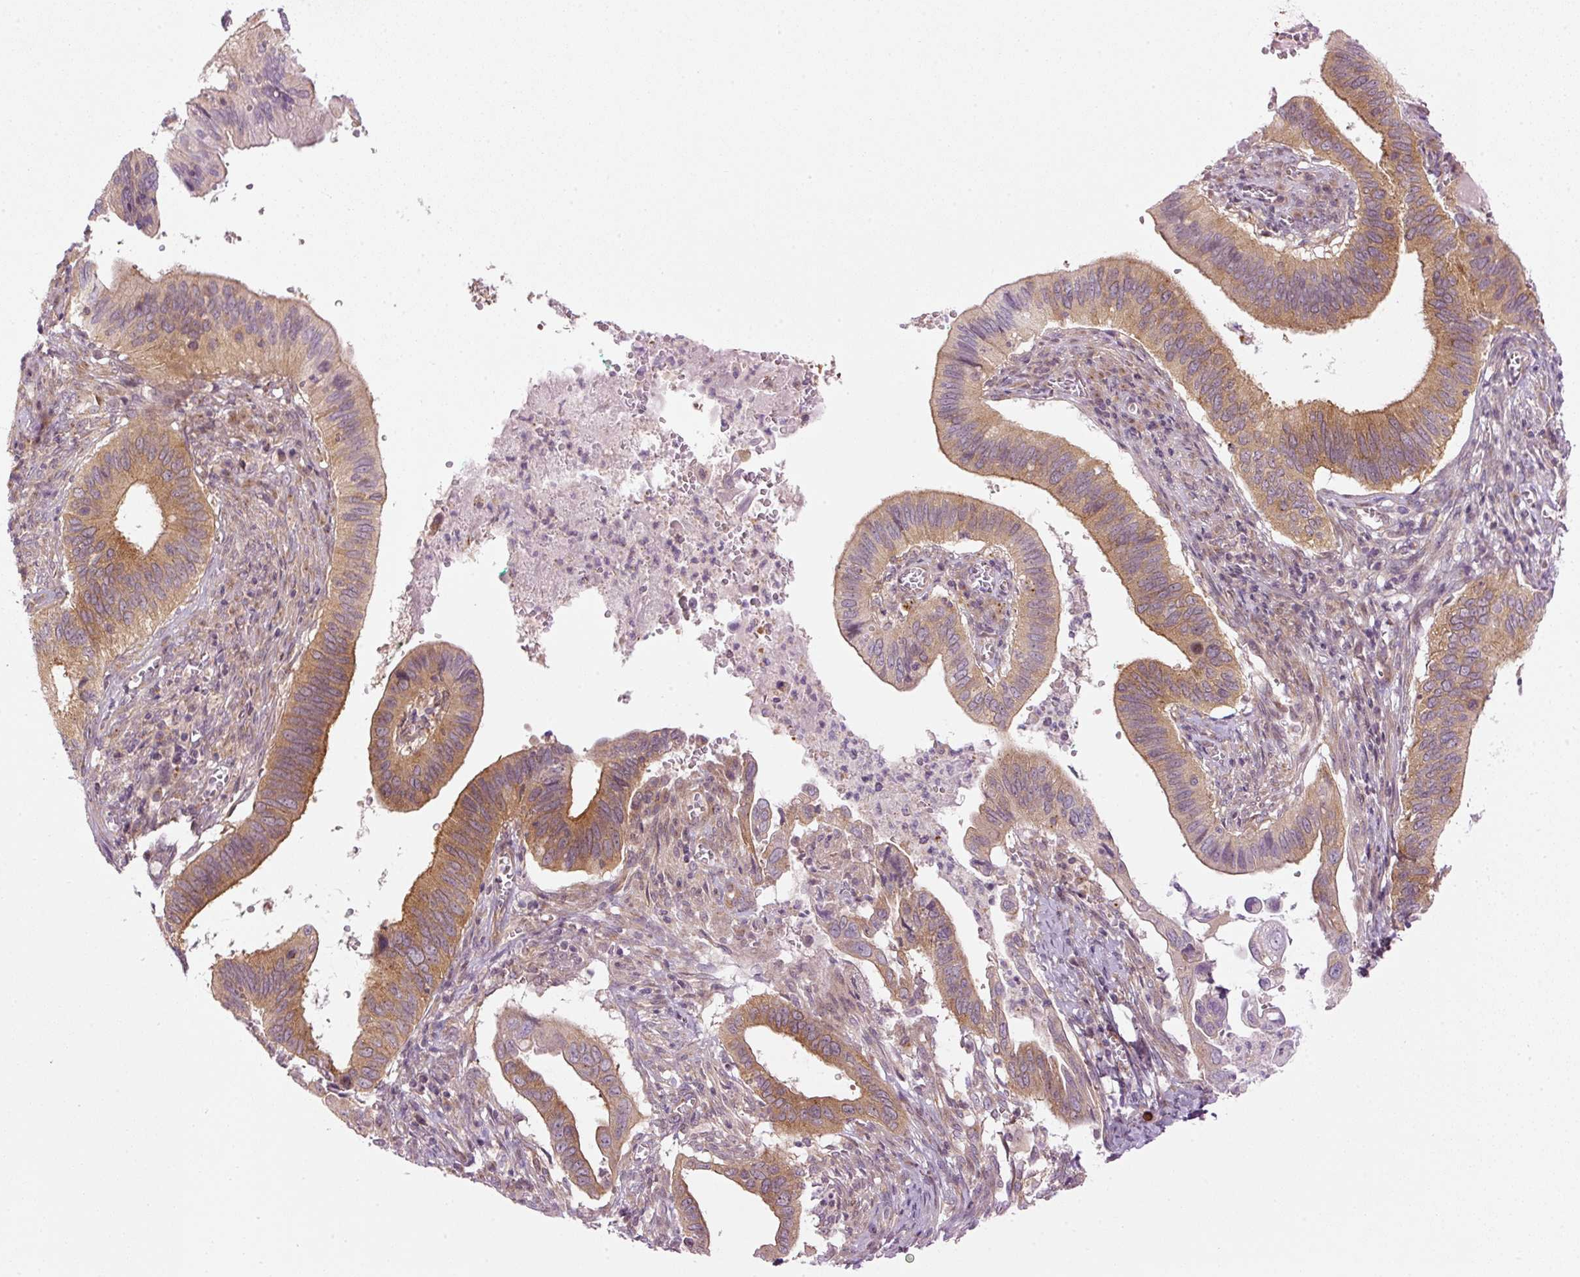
{"staining": {"intensity": "moderate", "quantity": ">75%", "location": "cytoplasmic/membranous"}, "tissue": "cervical cancer", "cell_type": "Tumor cells", "image_type": "cancer", "snomed": [{"axis": "morphology", "description": "Adenocarcinoma, NOS"}, {"axis": "topography", "description": "Cervix"}], "caption": "Human cervical adenocarcinoma stained for a protein (brown) demonstrates moderate cytoplasmic/membranous positive staining in approximately >75% of tumor cells.", "gene": "MZT2B", "patient": {"sex": "female", "age": 42}}